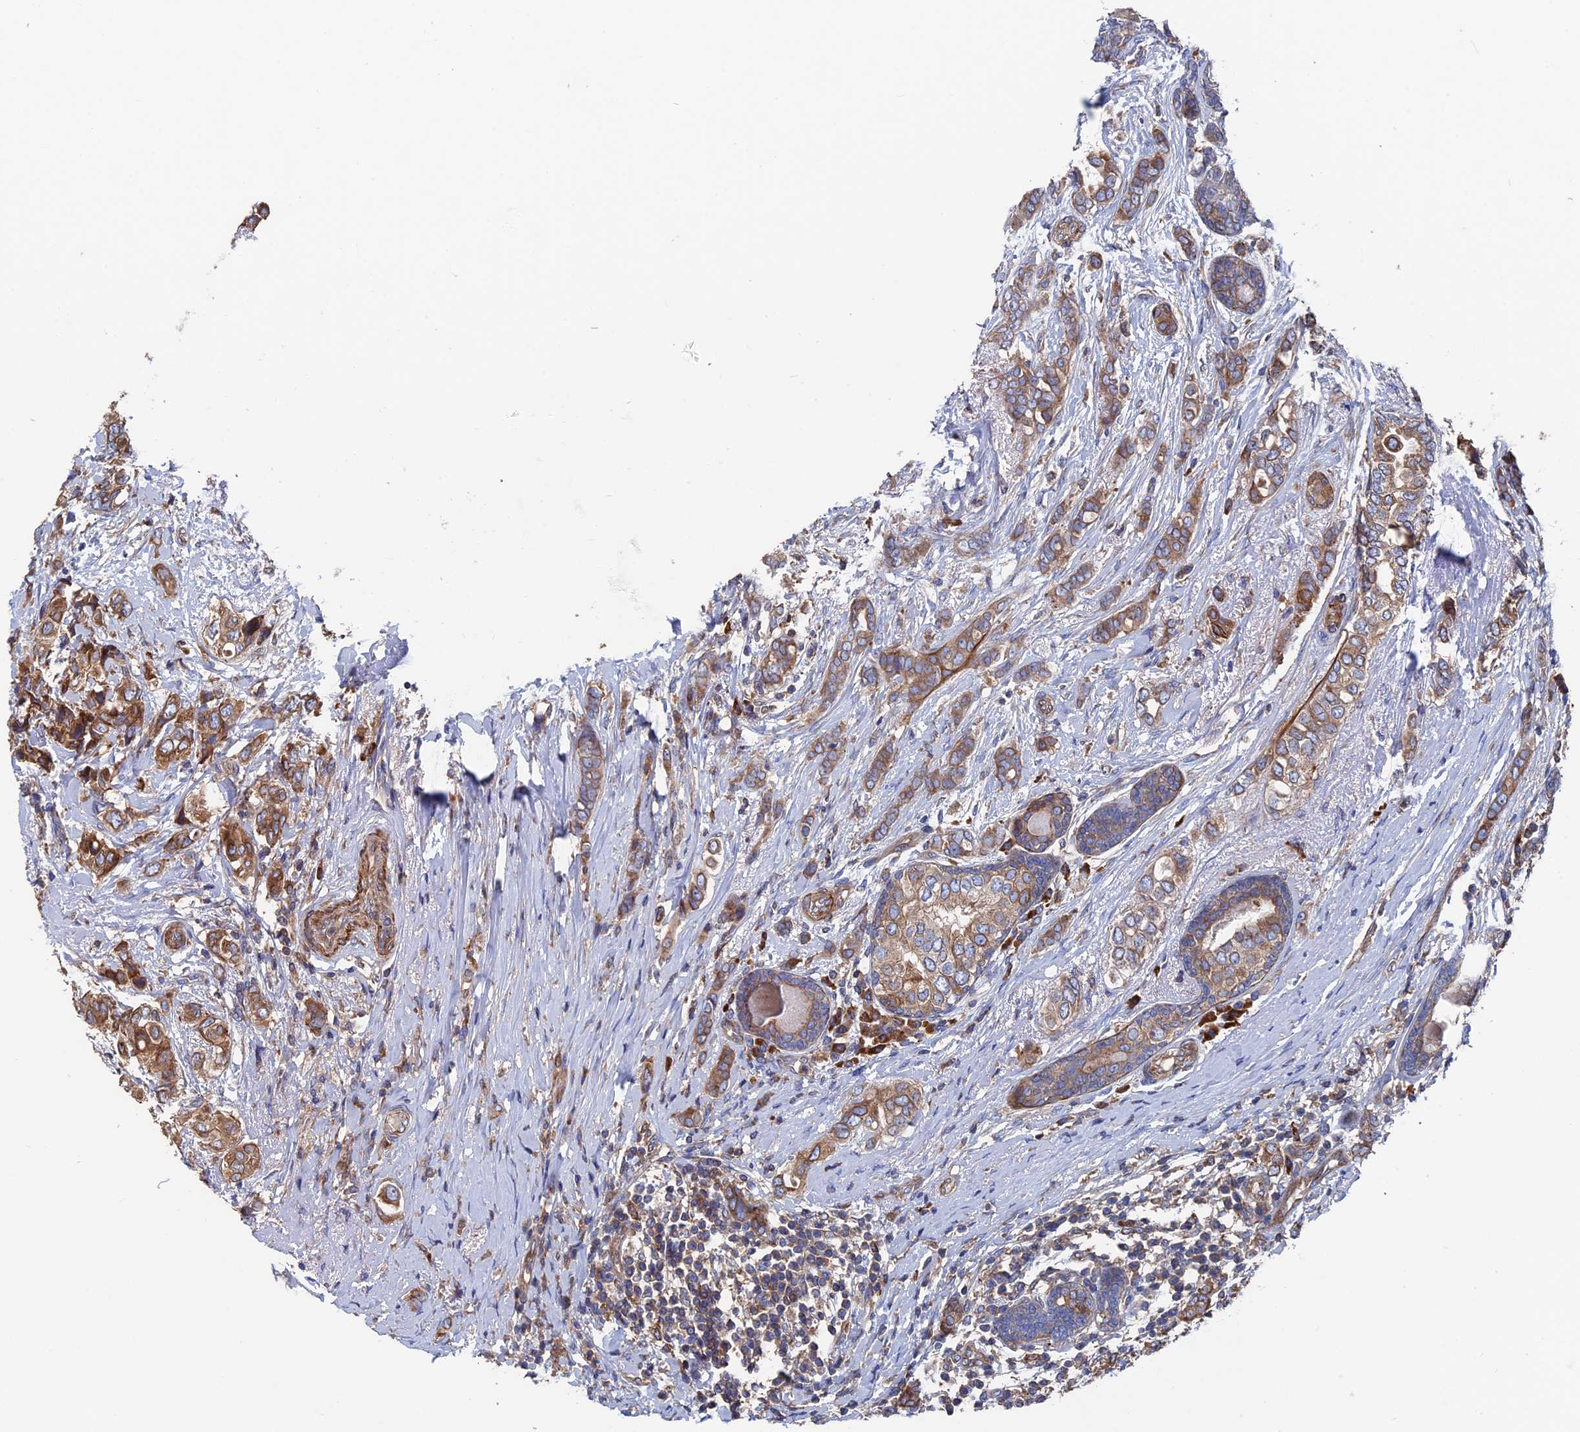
{"staining": {"intensity": "moderate", "quantity": ">75%", "location": "cytoplasmic/membranous"}, "tissue": "breast cancer", "cell_type": "Tumor cells", "image_type": "cancer", "snomed": [{"axis": "morphology", "description": "Lobular carcinoma"}, {"axis": "topography", "description": "Breast"}], "caption": "Human breast lobular carcinoma stained for a protein (brown) demonstrates moderate cytoplasmic/membranous positive staining in approximately >75% of tumor cells.", "gene": "DNAJC3", "patient": {"sex": "female", "age": 51}}